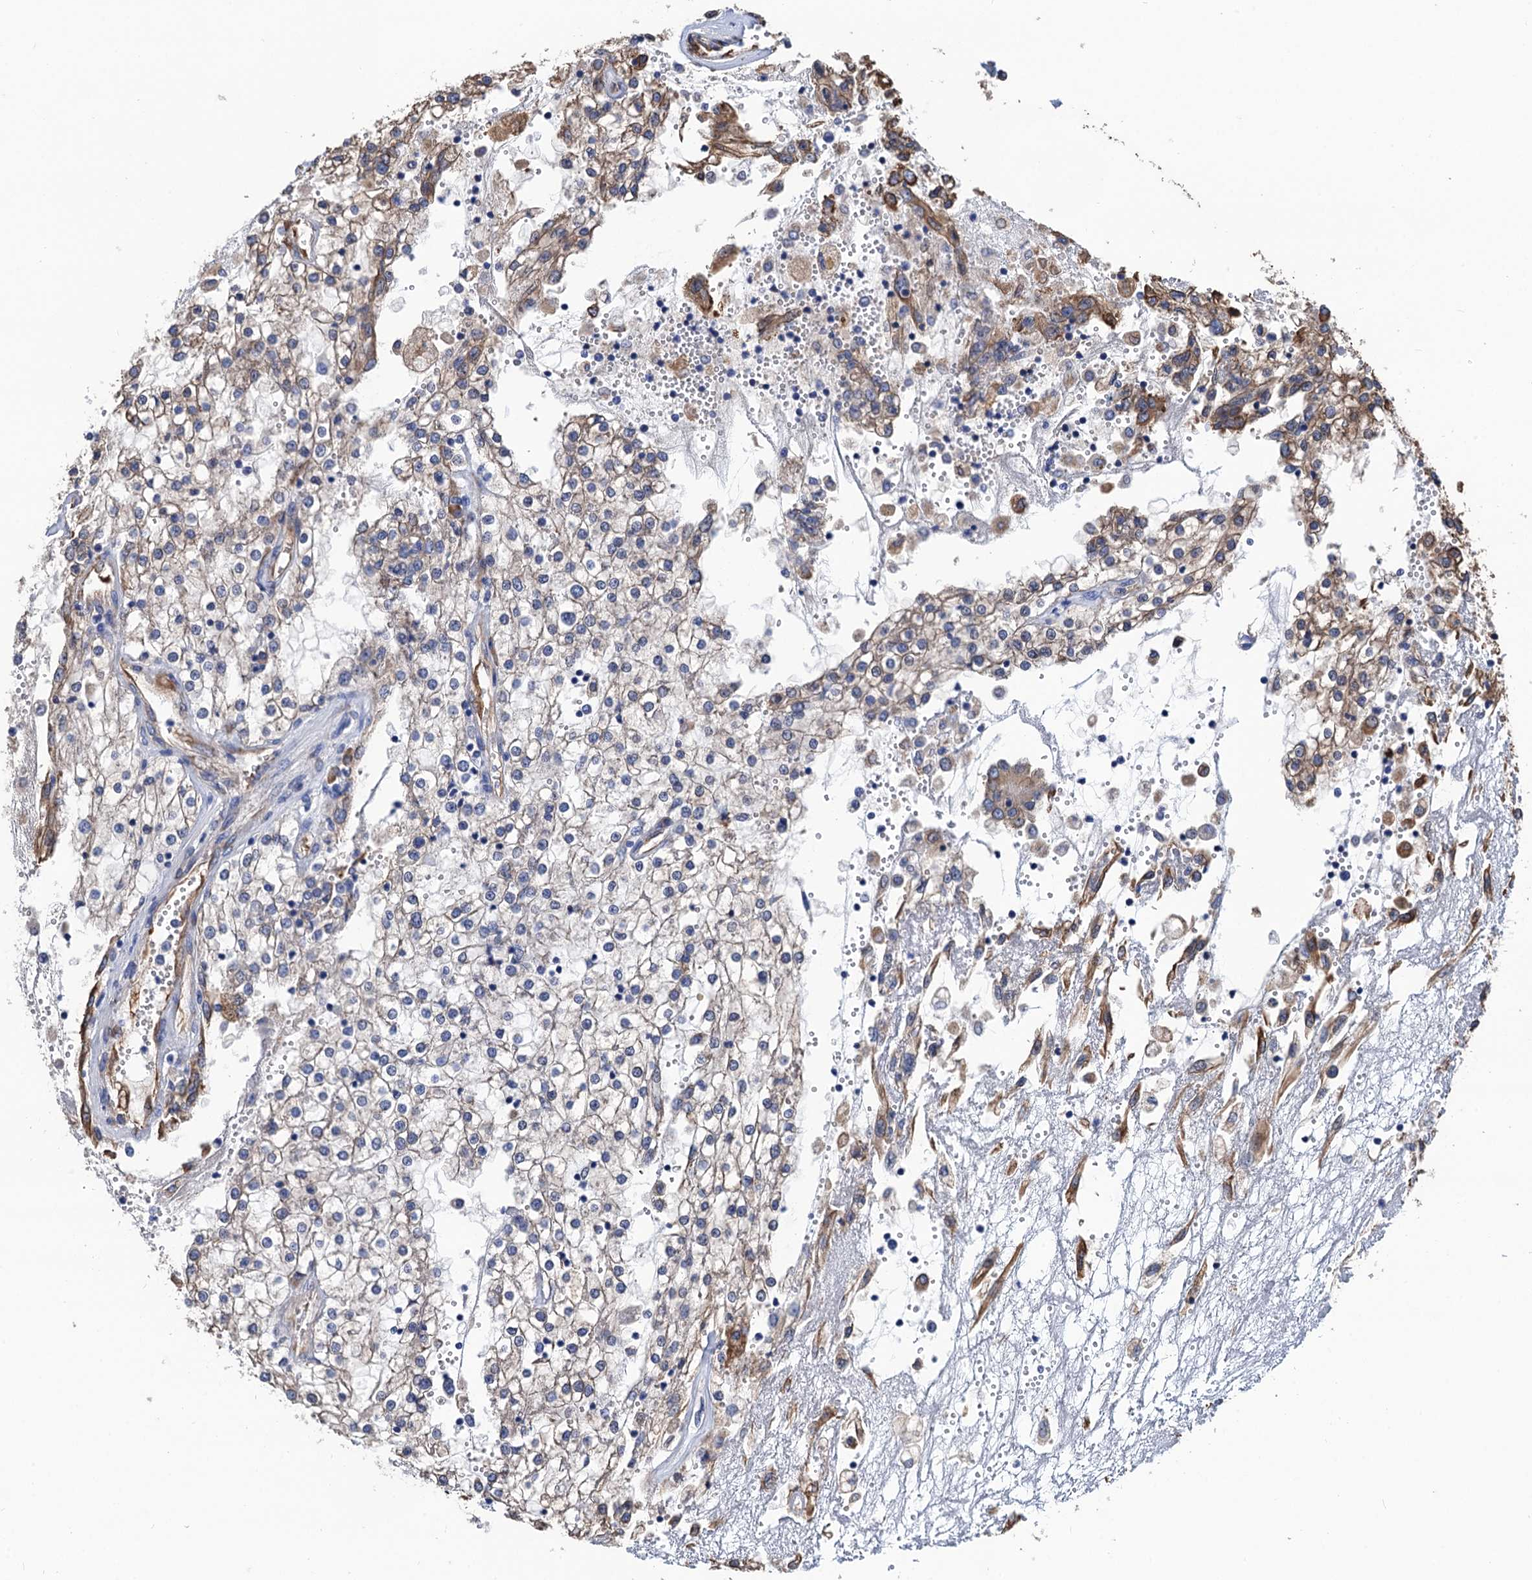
{"staining": {"intensity": "moderate", "quantity": "25%-75%", "location": "cytoplasmic/membranous"}, "tissue": "renal cancer", "cell_type": "Tumor cells", "image_type": "cancer", "snomed": [{"axis": "morphology", "description": "Adenocarcinoma, NOS"}, {"axis": "topography", "description": "Kidney"}], "caption": "A medium amount of moderate cytoplasmic/membranous positivity is present in about 25%-75% of tumor cells in renal cancer tissue.", "gene": "CNNM1", "patient": {"sex": "female", "age": 52}}